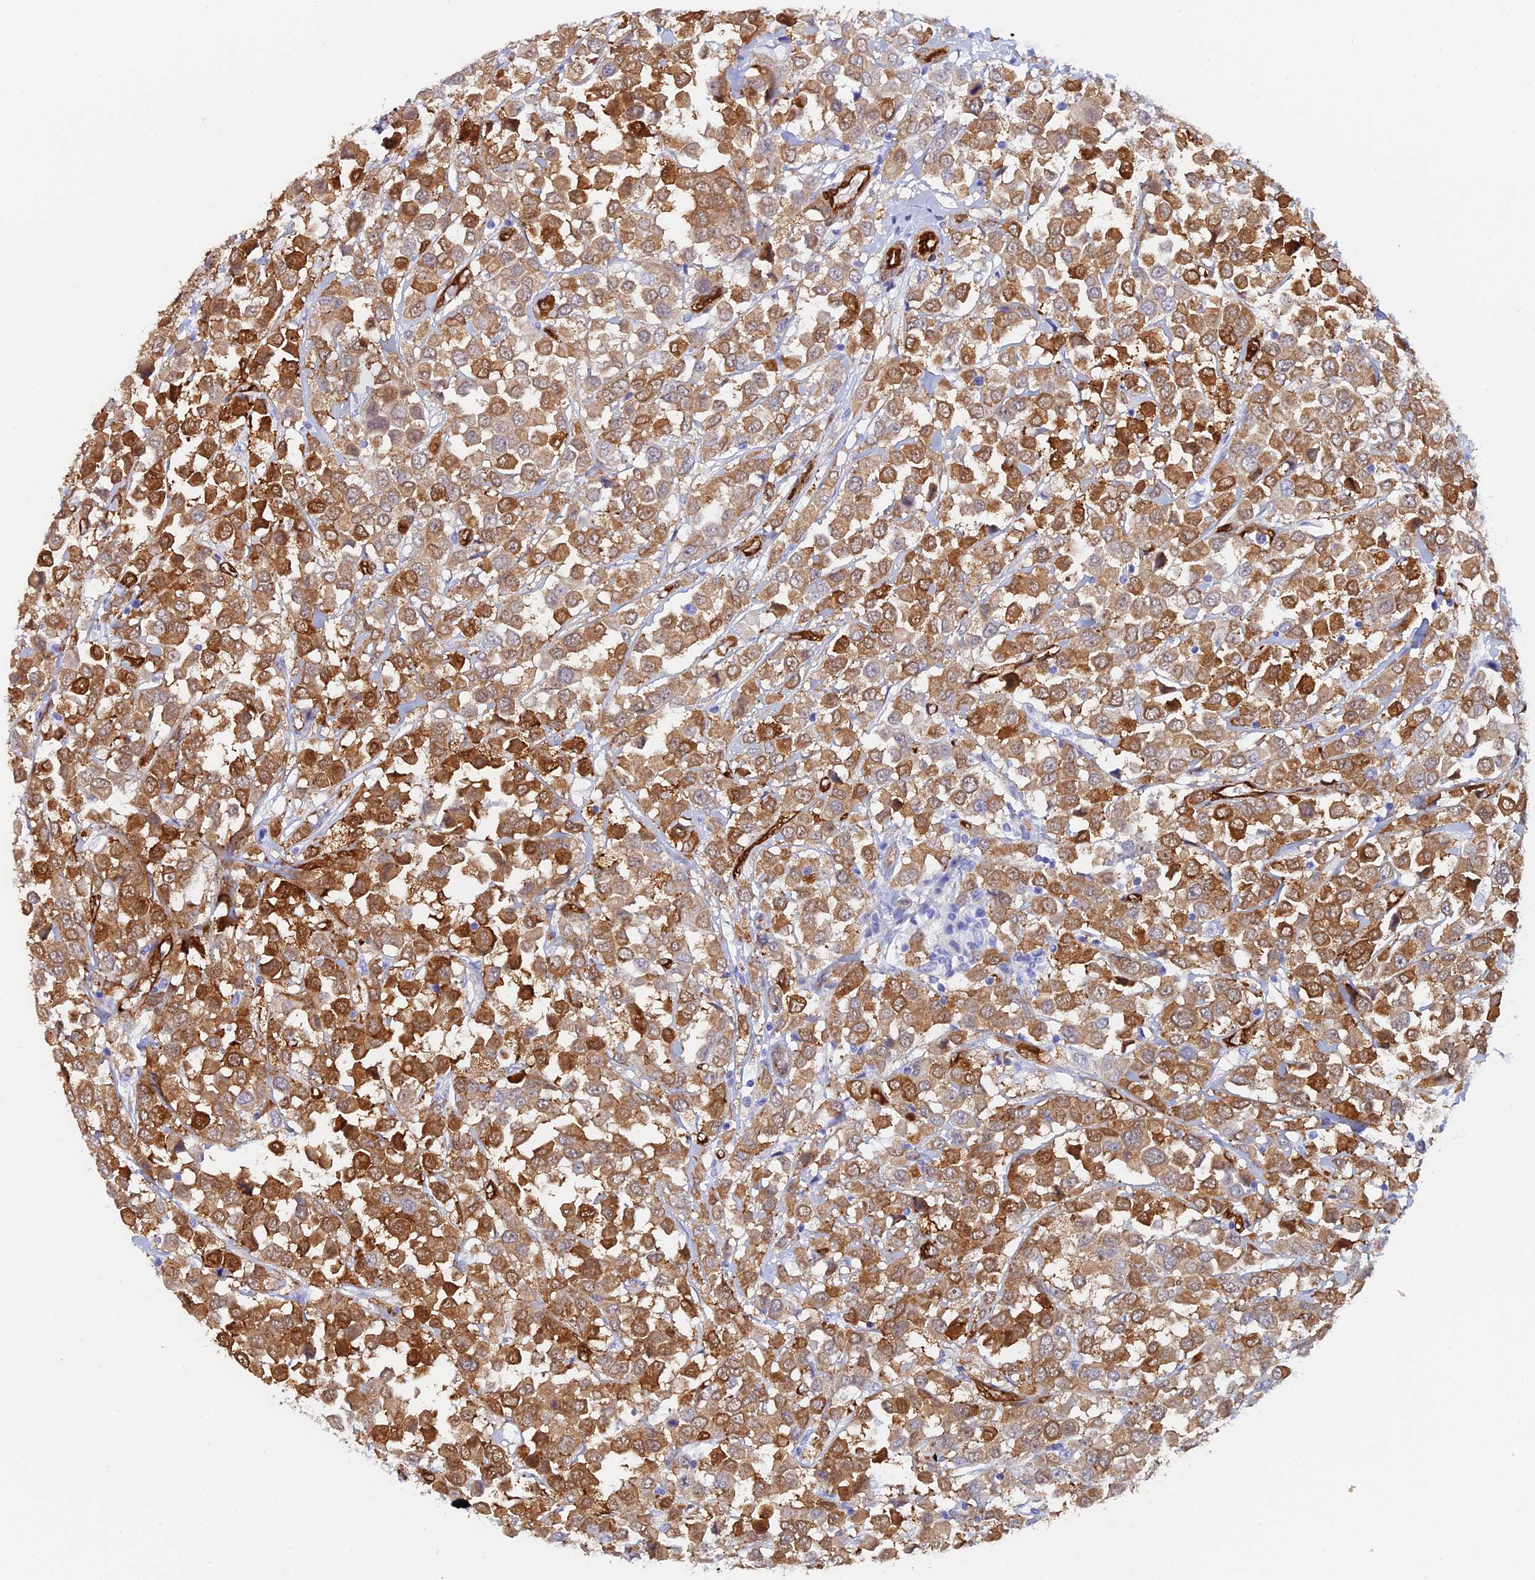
{"staining": {"intensity": "moderate", "quantity": ">75%", "location": "cytoplasmic/membranous"}, "tissue": "breast cancer", "cell_type": "Tumor cells", "image_type": "cancer", "snomed": [{"axis": "morphology", "description": "Duct carcinoma"}, {"axis": "topography", "description": "Breast"}], "caption": "Protein positivity by IHC demonstrates moderate cytoplasmic/membranous staining in approximately >75% of tumor cells in breast intraductal carcinoma. Nuclei are stained in blue.", "gene": "CRIP2", "patient": {"sex": "female", "age": 61}}